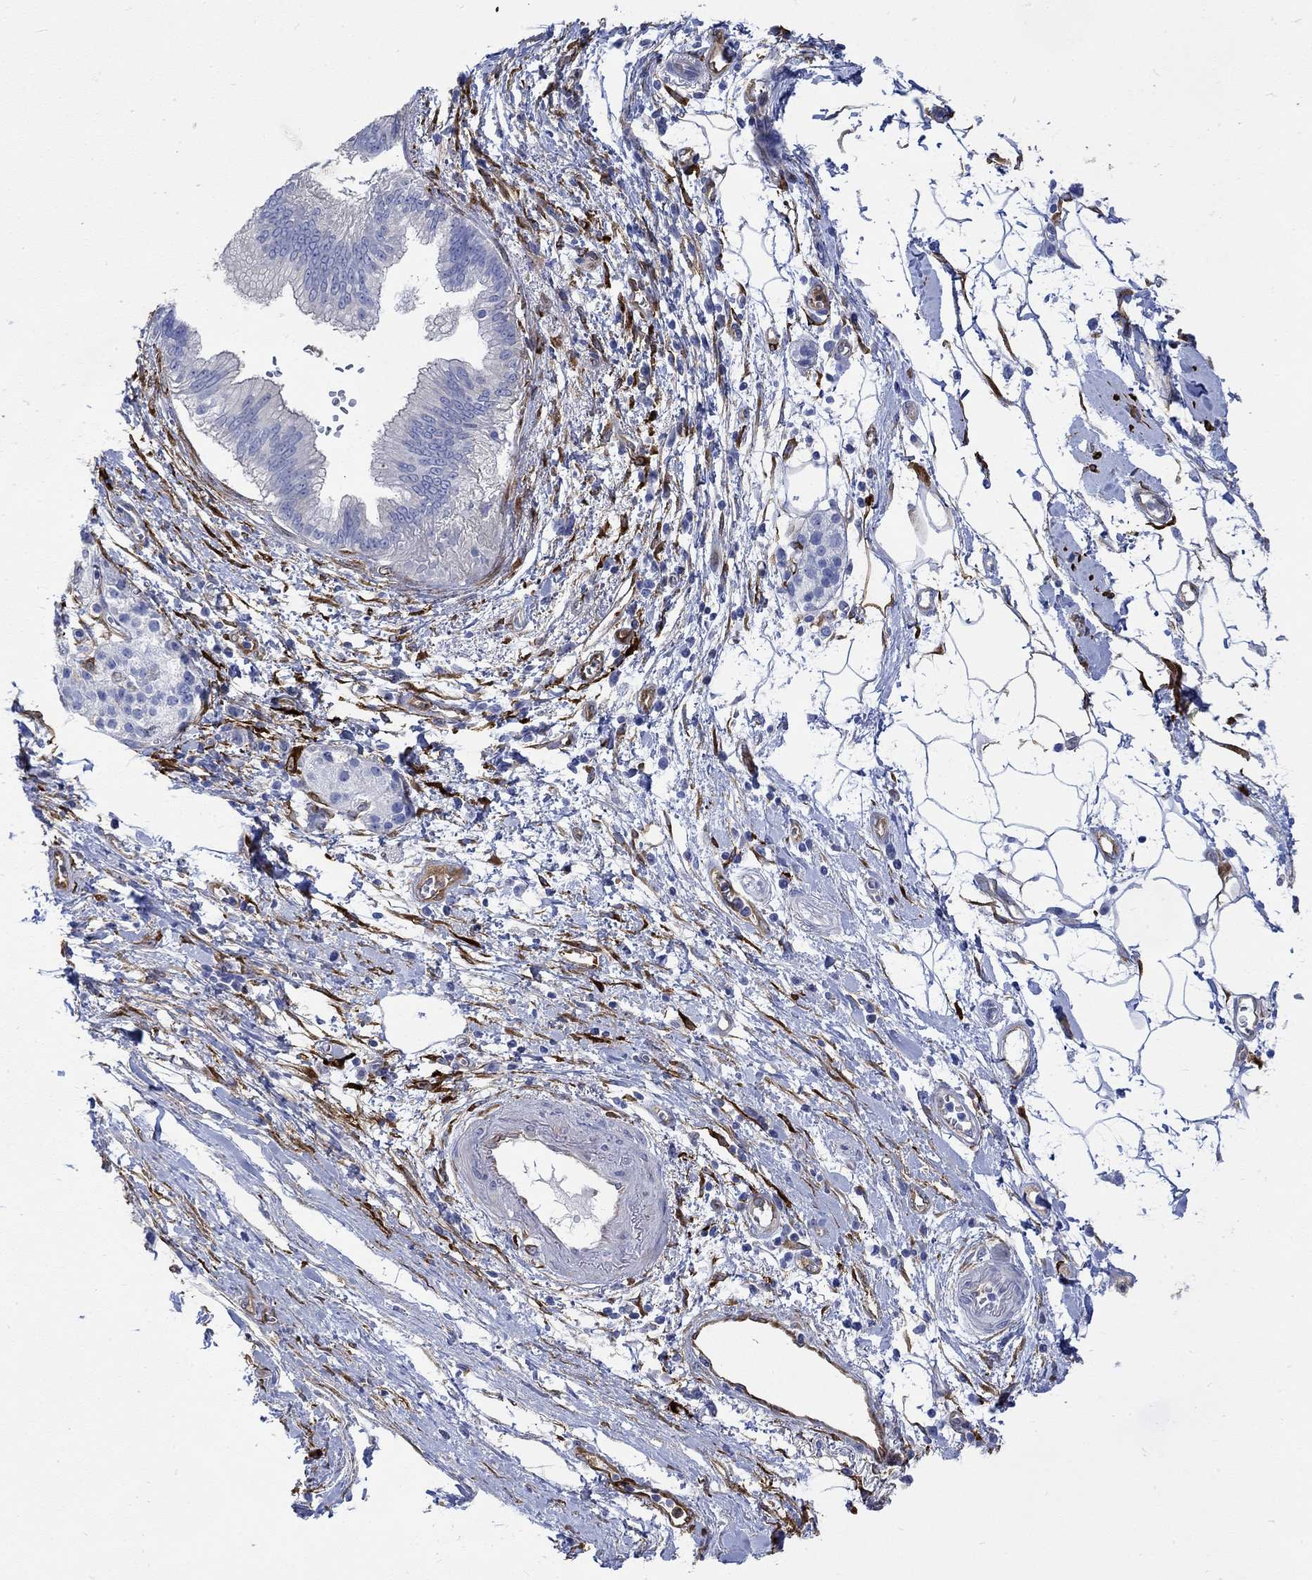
{"staining": {"intensity": "moderate", "quantity": "25%-75%", "location": "cytoplasmic/membranous"}, "tissue": "pancreatic cancer", "cell_type": "Tumor cells", "image_type": "cancer", "snomed": [{"axis": "morphology", "description": "Adenocarcinoma, NOS"}, {"axis": "topography", "description": "Pancreas"}], "caption": "Adenocarcinoma (pancreatic) stained with a protein marker reveals moderate staining in tumor cells.", "gene": "TGM2", "patient": {"sex": "male", "age": 72}}